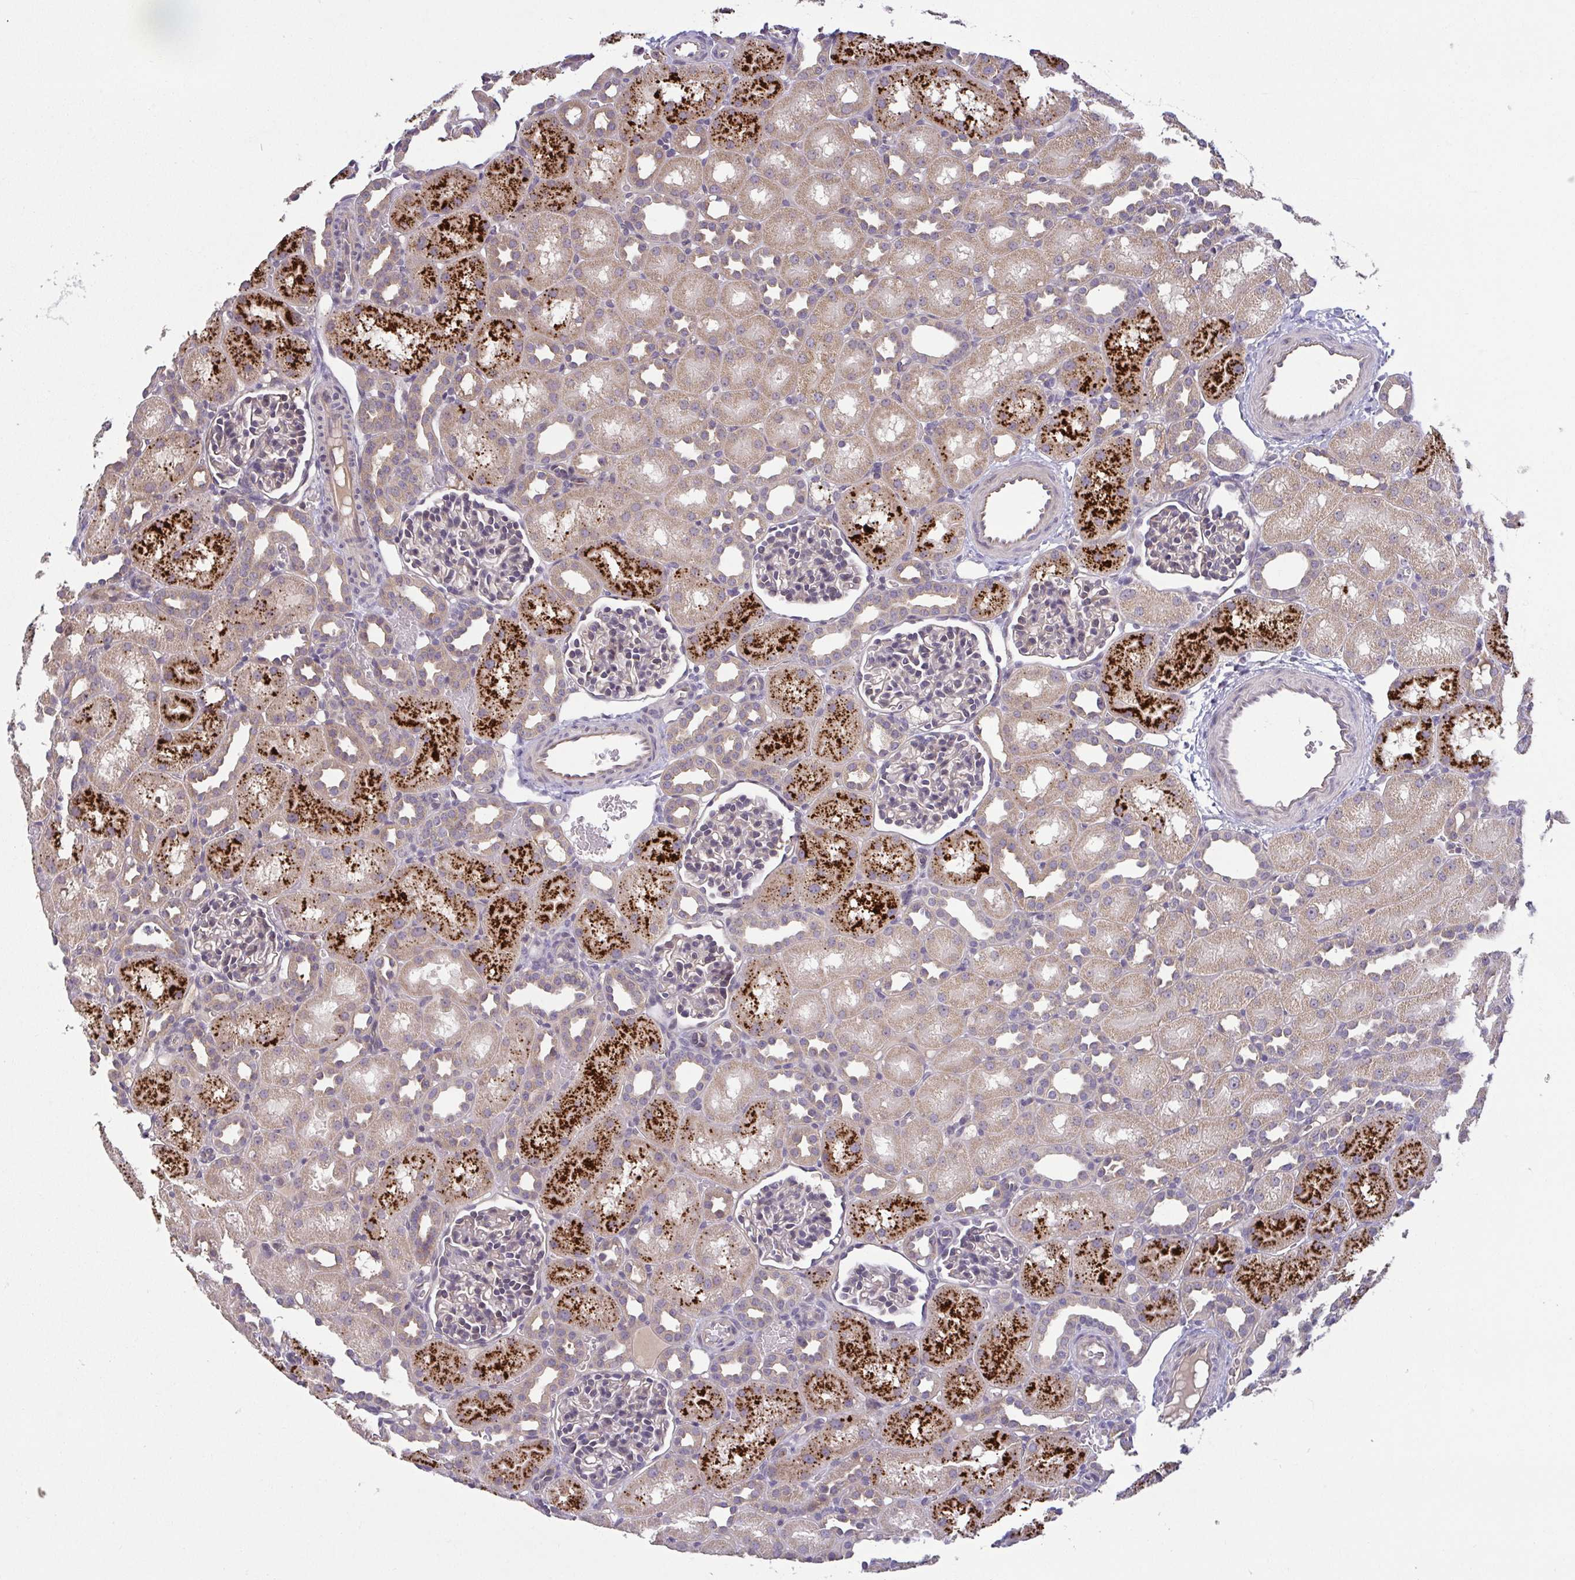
{"staining": {"intensity": "negative", "quantity": "none", "location": "none"}, "tissue": "kidney", "cell_type": "Cells in glomeruli", "image_type": "normal", "snomed": [{"axis": "morphology", "description": "Normal tissue, NOS"}, {"axis": "topography", "description": "Kidney"}], "caption": "Immunohistochemical staining of normal human kidney displays no significant staining in cells in glomeruli.", "gene": "OSBPL7", "patient": {"sex": "male", "age": 1}}